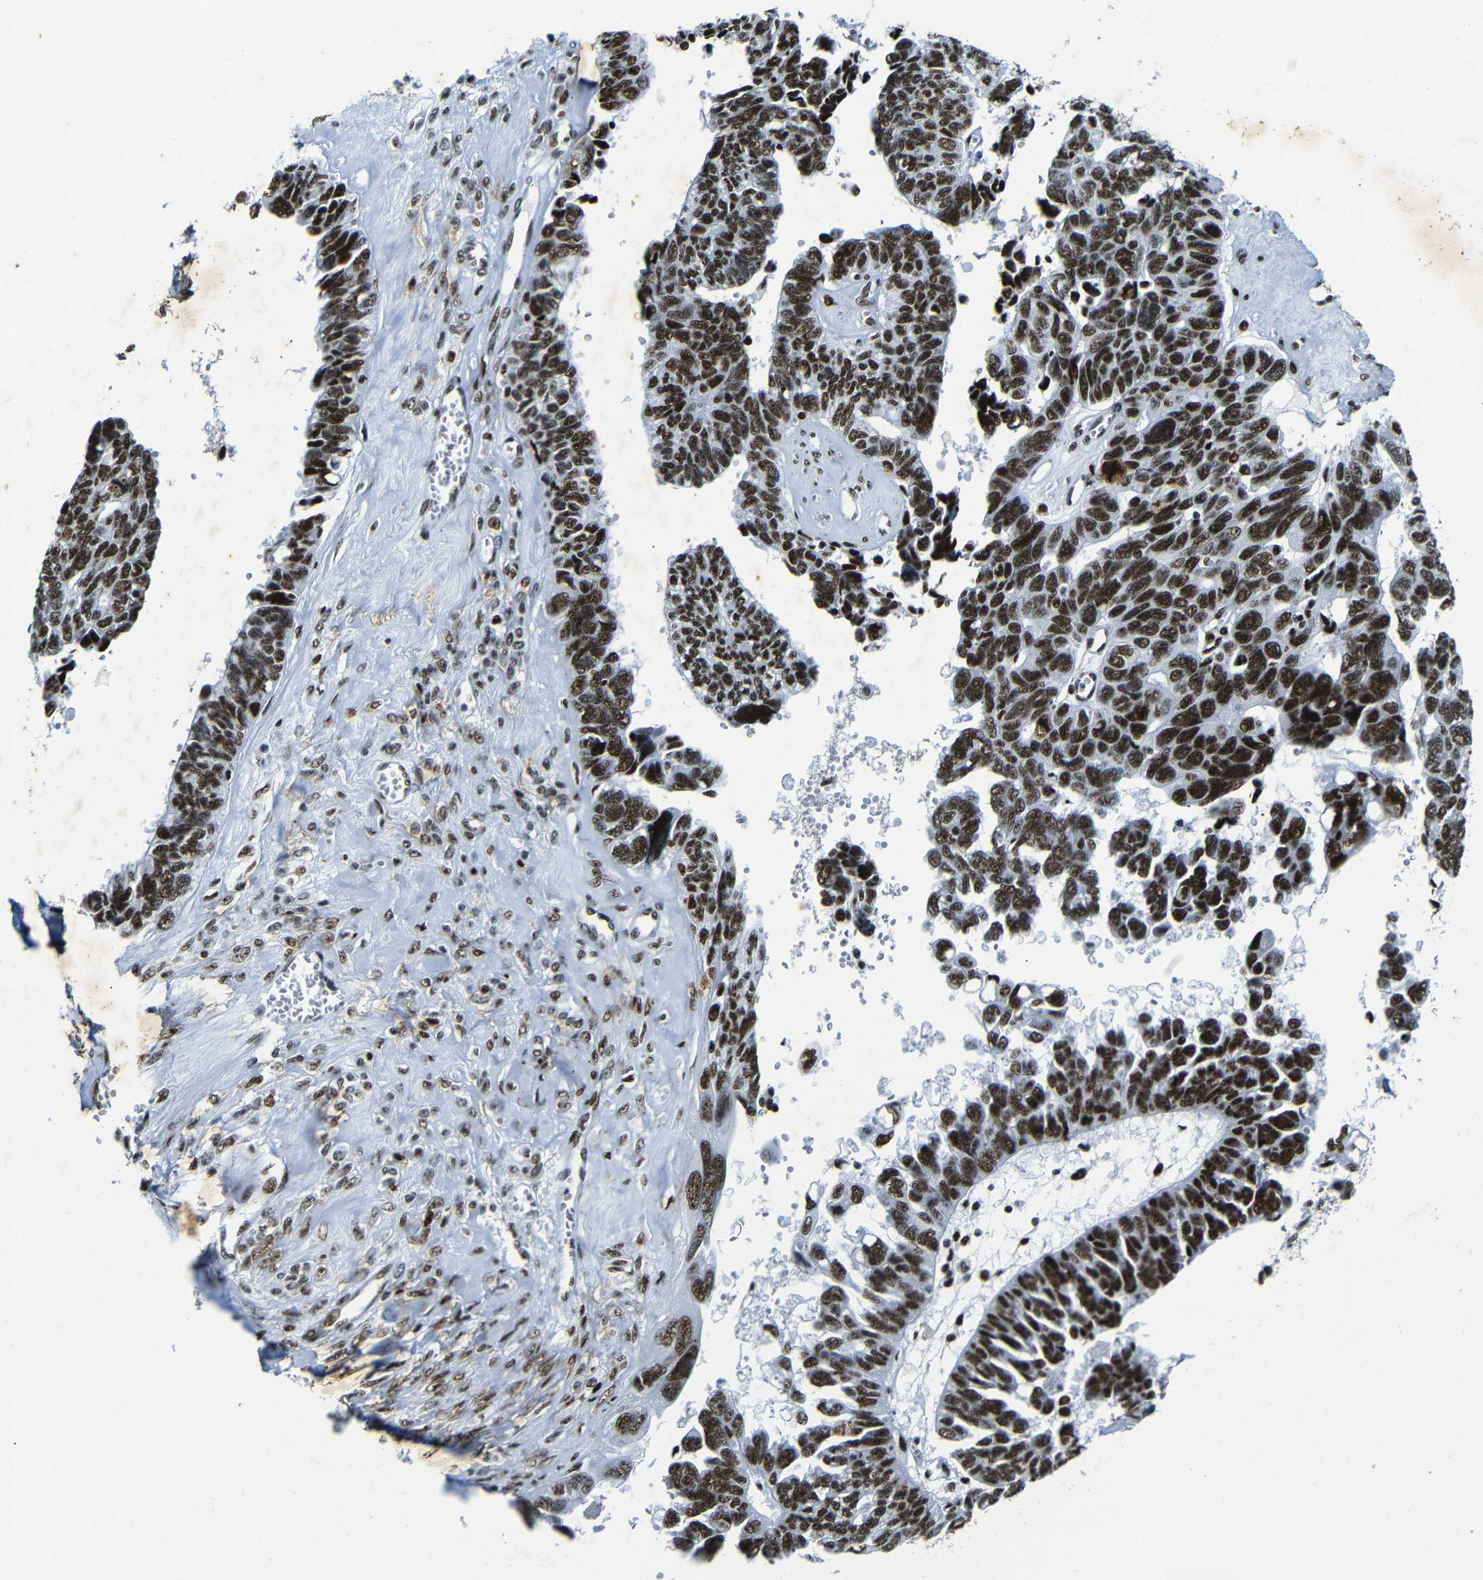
{"staining": {"intensity": "strong", "quantity": ">75%", "location": "nuclear"}, "tissue": "ovarian cancer", "cell_type": "Tumor cells", "image_type": "cancer", "snomed": [{"axis": "morphology", "description": "Cystadenocarcinoma, serous, NOS"}, {"axis": "topography", "description": "Ovary"}], "caption": "Human serous cystadenocarcinoma (ovarian) stained for a protein (brown) demonstrates strong nuclear positive staining in approximately >75% of tumor cells.", "gene": "SRSF1", "patient": {"sex": "female", "age": 79}}